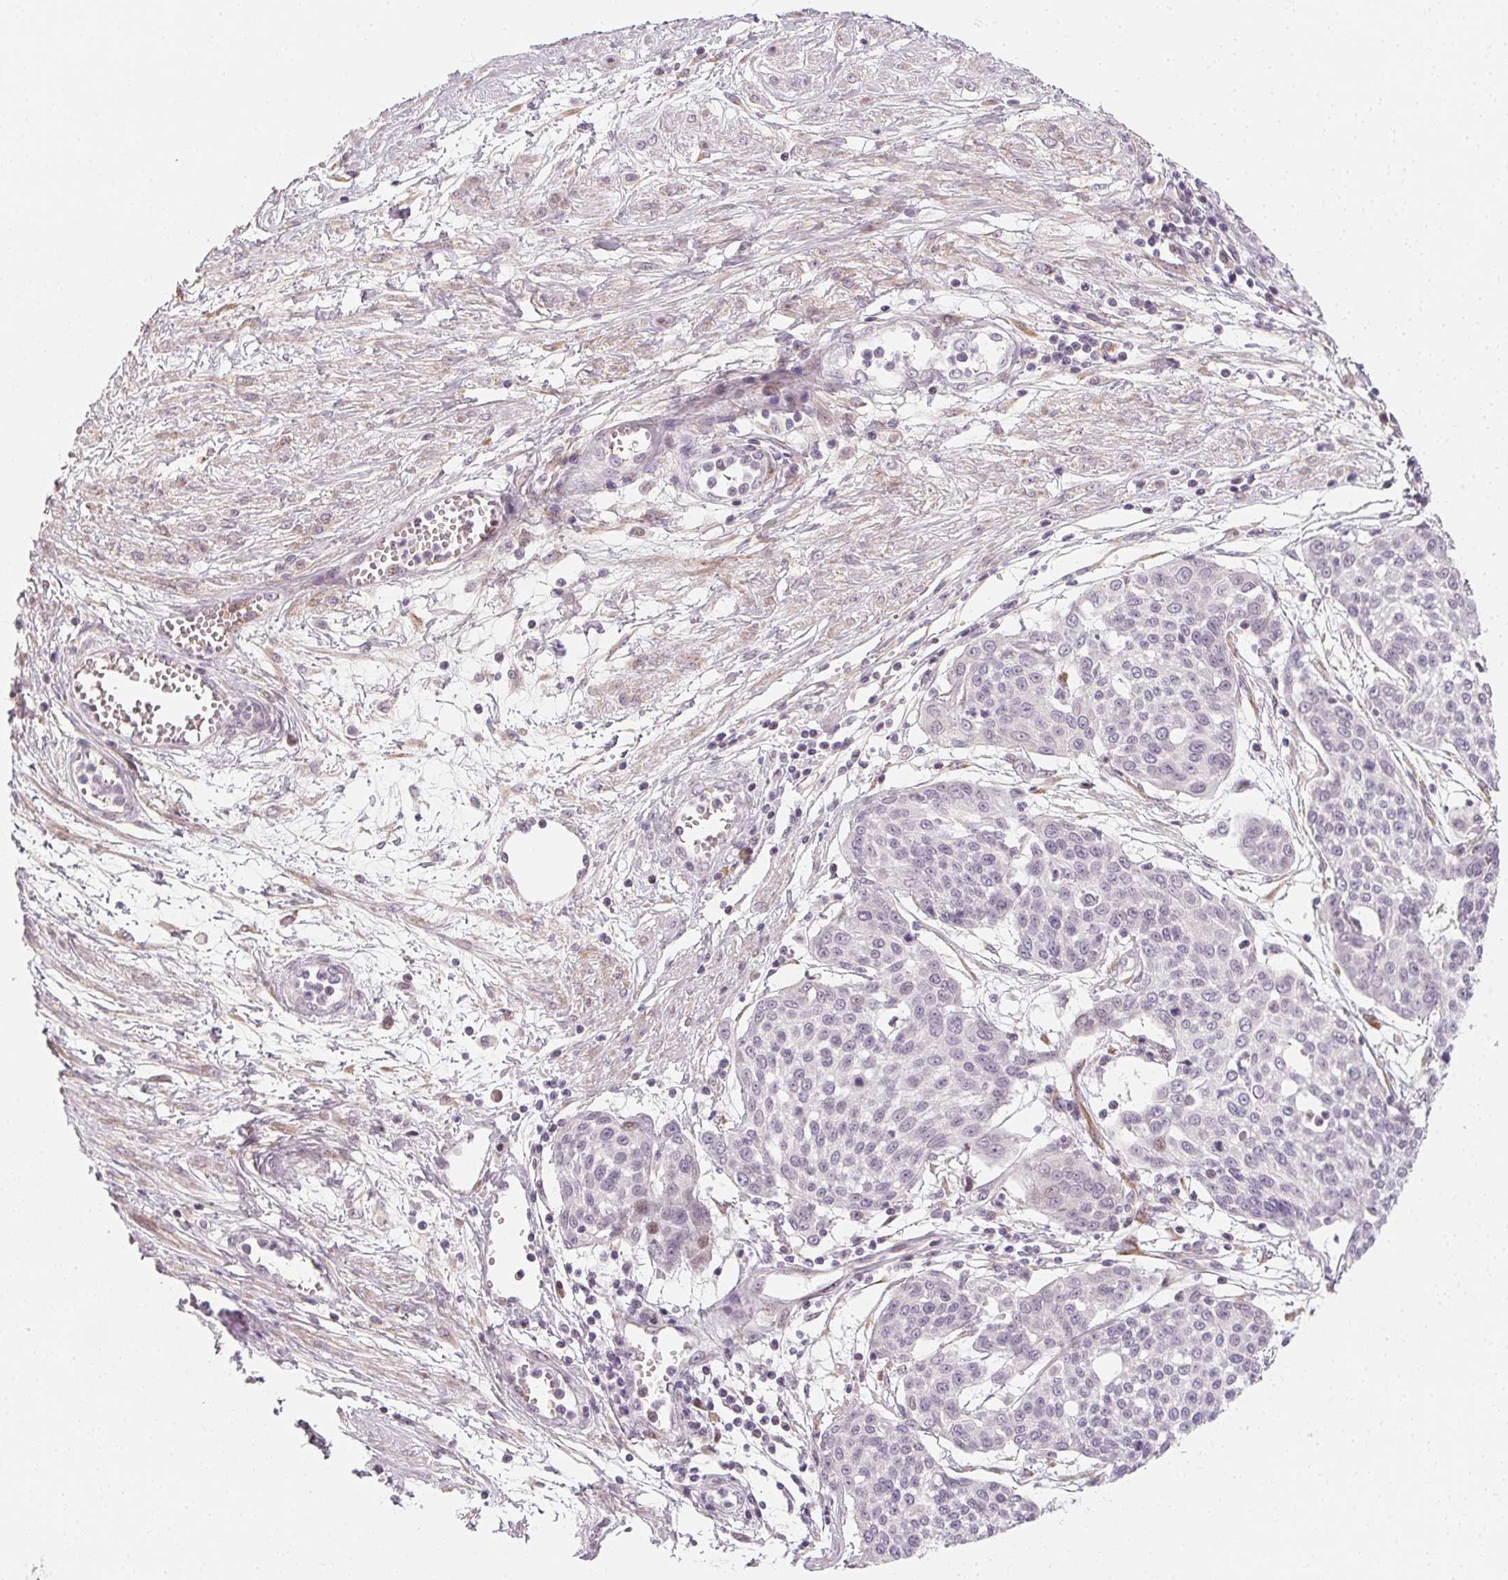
{"staining": {"intensity": "negative", "quantity": "none", "location": "none"}, "tissue": "cervical cancer", "cell_type": "Tumor cells", "image_type": "cancer", "snomed": [{"axis": "morphology", "description": "Squamous cell carcinoma, NOS"}, {"axis": "topography", "description": "Cervix"}], "caption": "Histopathology image shows no protein staining in tumor cells of squamous cell carcinoma (cervical) tissue.", "gene": "CCDC96", "patient": {"sex": "female", "age": 34}}